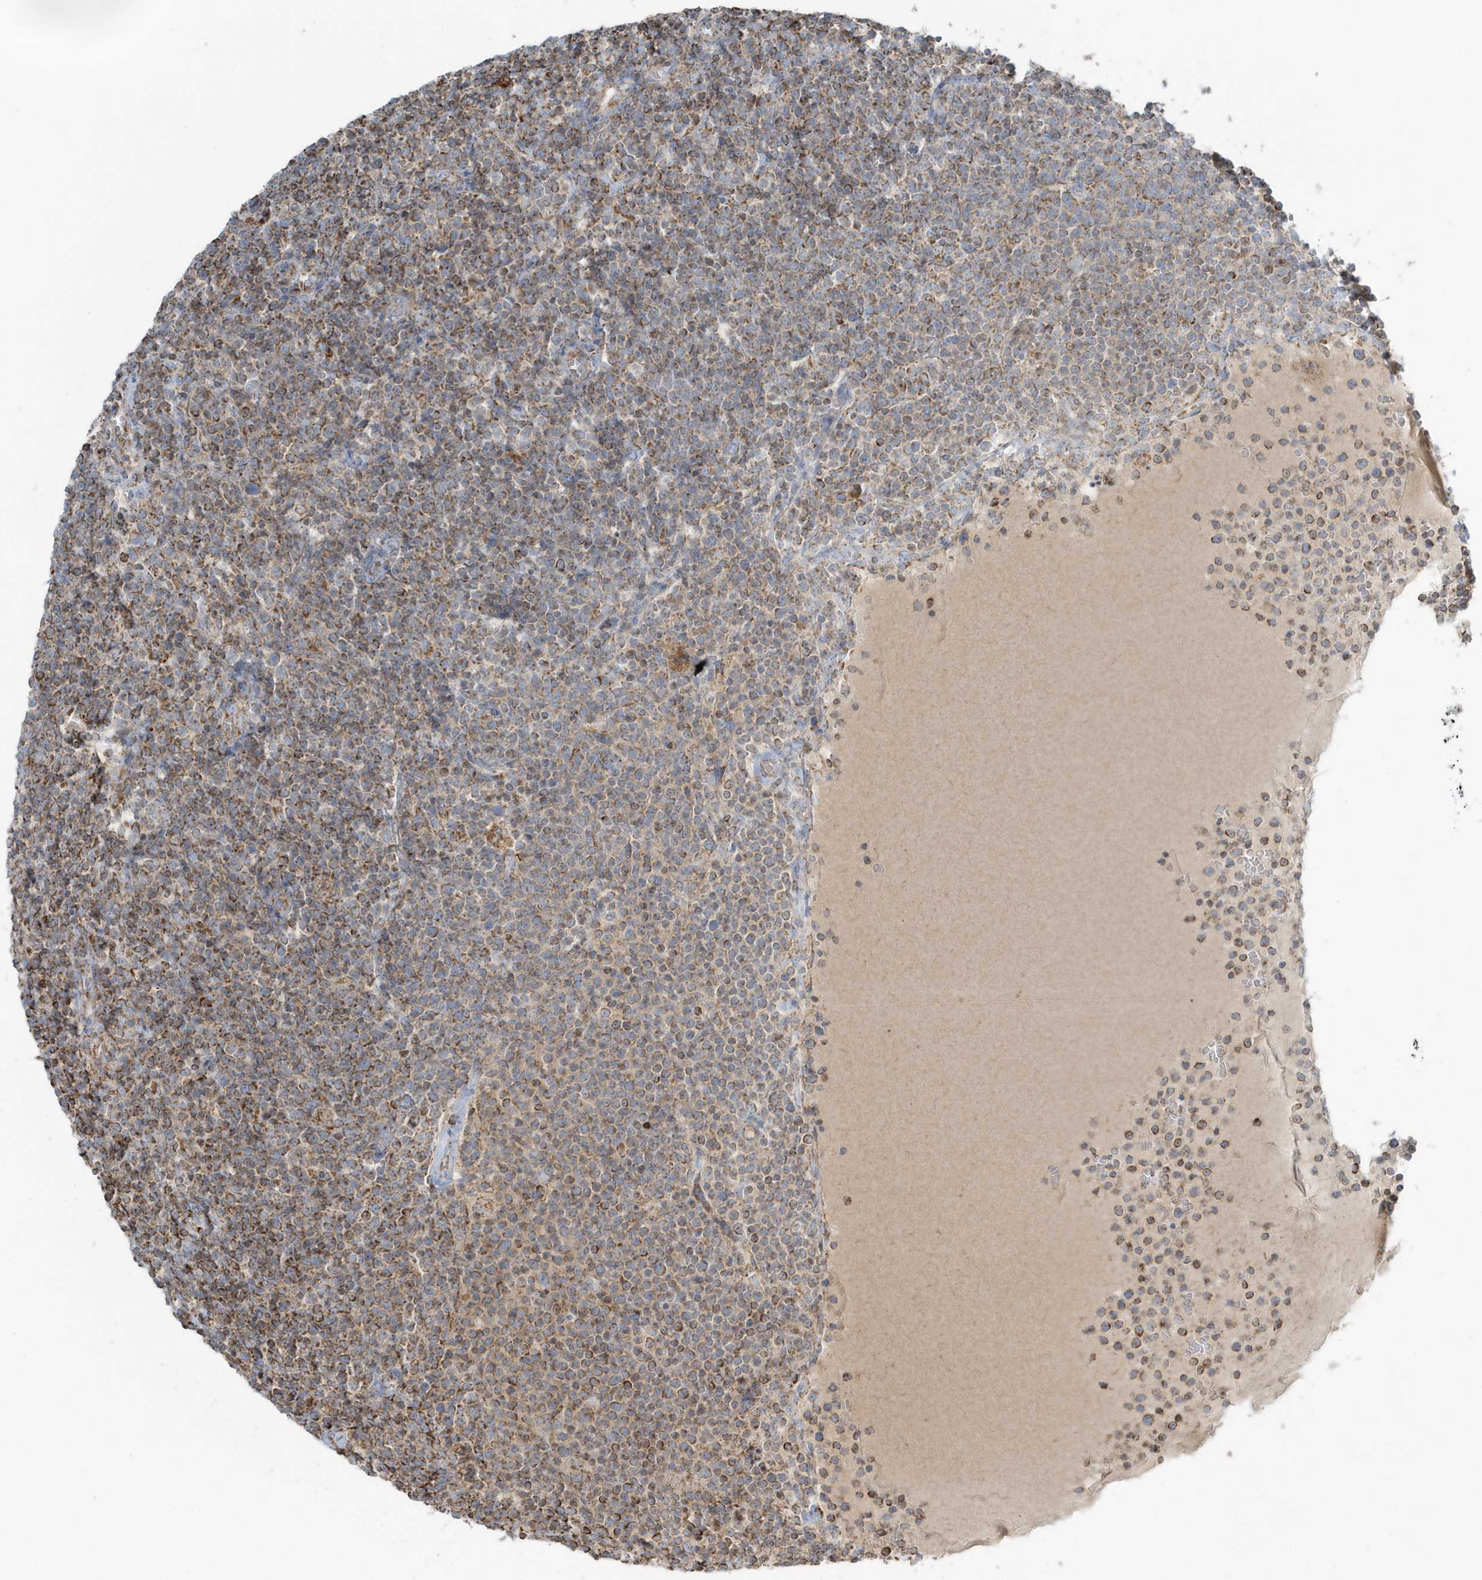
{"staining": {"intensity": "moderate", "quantity": ">75%", "location": "cytoplasmic/membranous"}, "tissue": "lymphoma", "cell_type": "Tumor cells", "image_type": "cancer", "snomed": [{"axis": "morphology", "description": "Malignant lymphoma, non-Hodgkin's type, High grade"}, {"axis": "topography", "description": "Lymph node"}], "caption": "Tumor cells demonstrate moderate cytoplasmic/membranous positivity in about >75% of cells in high-grade malignant lymphoma, non-Hodgkin's type. (Brightfield microscopy of DAB IHC at high magnification).", "gene": "RAB11FIP3", "patient": {"sex": "male", "age": 61}}